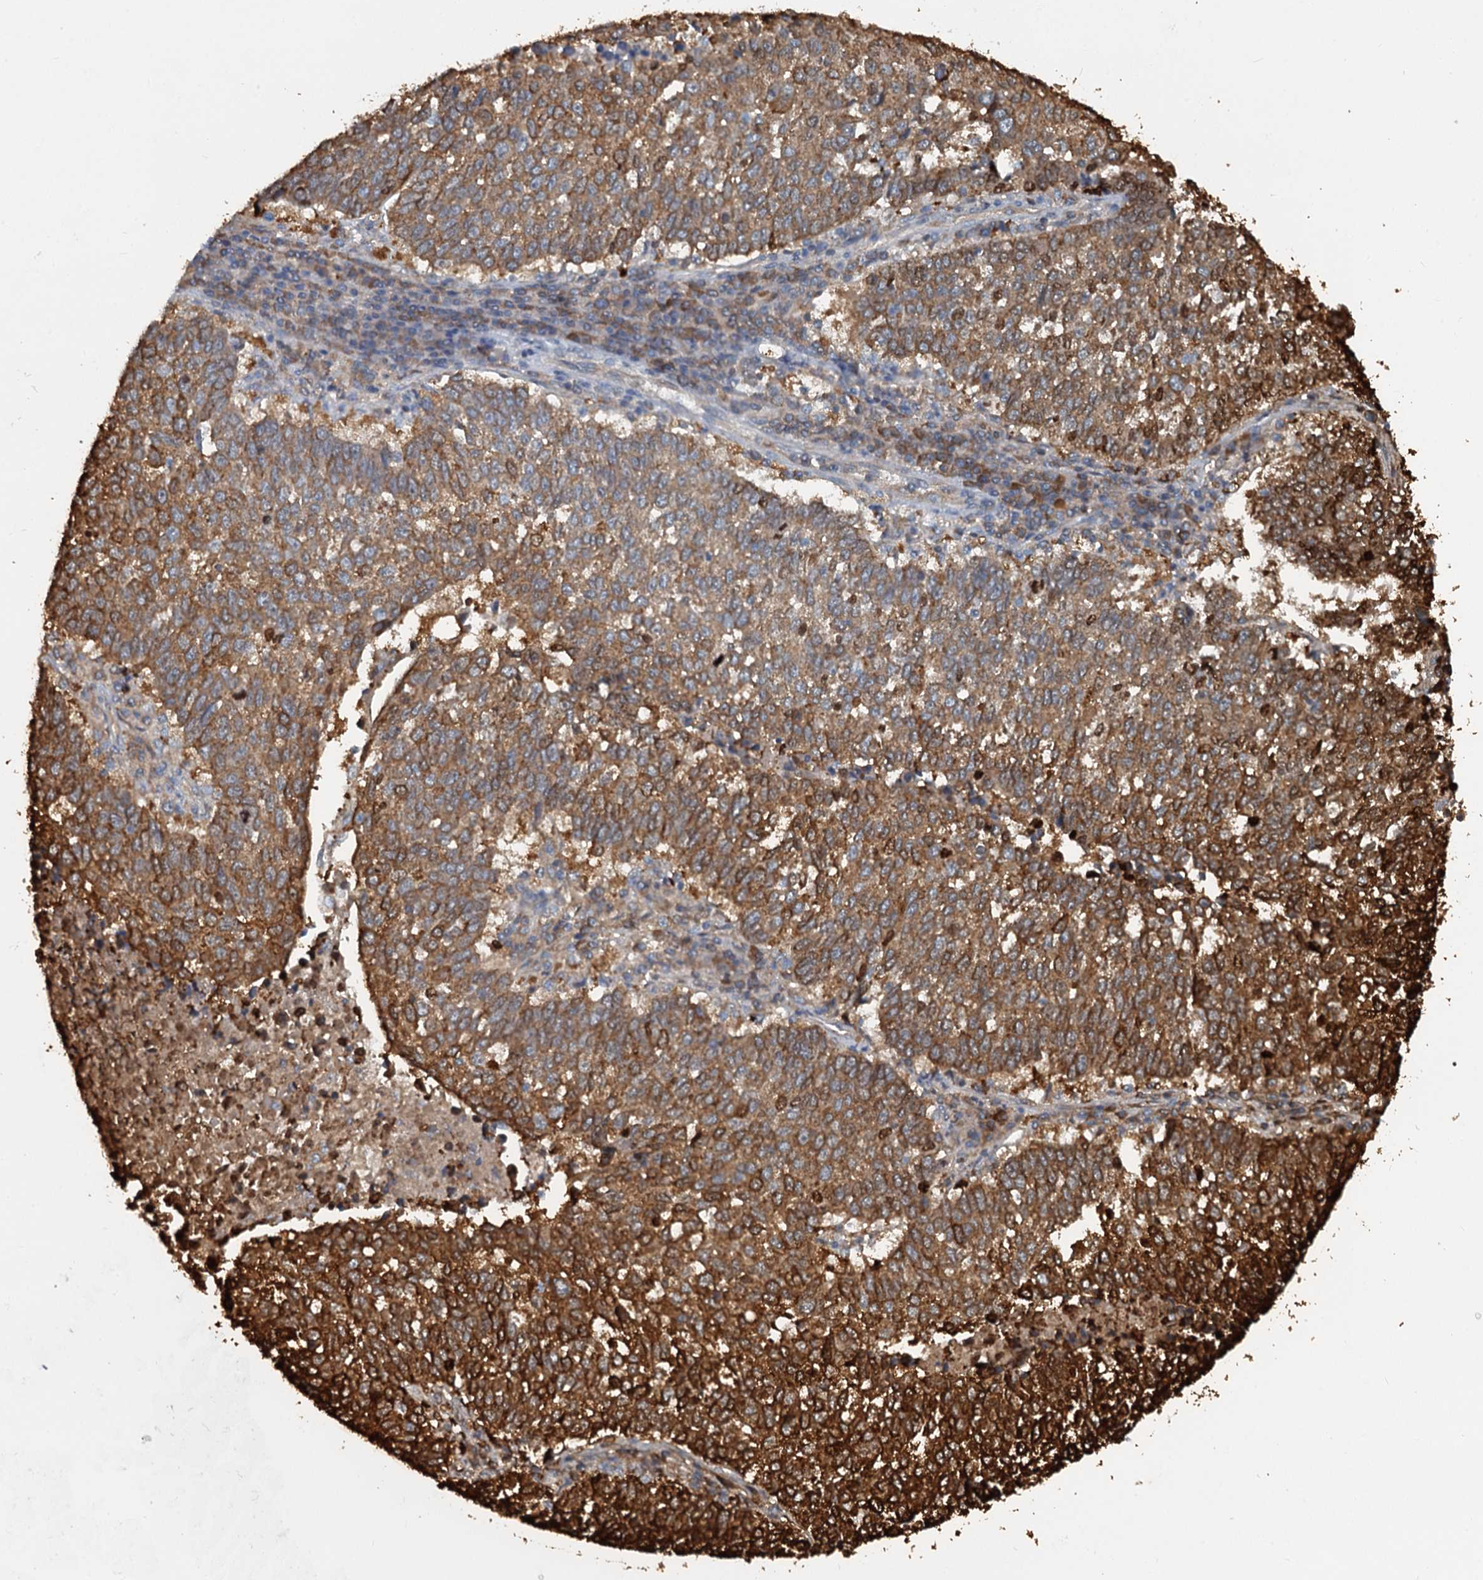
{"staining": {"intensity": "strong", "quantity": ">75%", "location": "cytoplasmic/membranous"}, "tissue": "lung cancer", "cell_type": "Tumor cells", "image_type": "cancer", "snomed": [{"axis": "morphology", "description": "Squamous cell carcinoma, NOS"}, {"axis": "topography", "description": "Lung"}], "caption": "This micrograph demonstrates IHC staining of human squamous cell carcinoma (lung), with high strong cytoplasmic/membranous positivity in approximately >75% of tumor cells.", "gene": "GPI", "patient": {"sex": "male", "age": 73}}